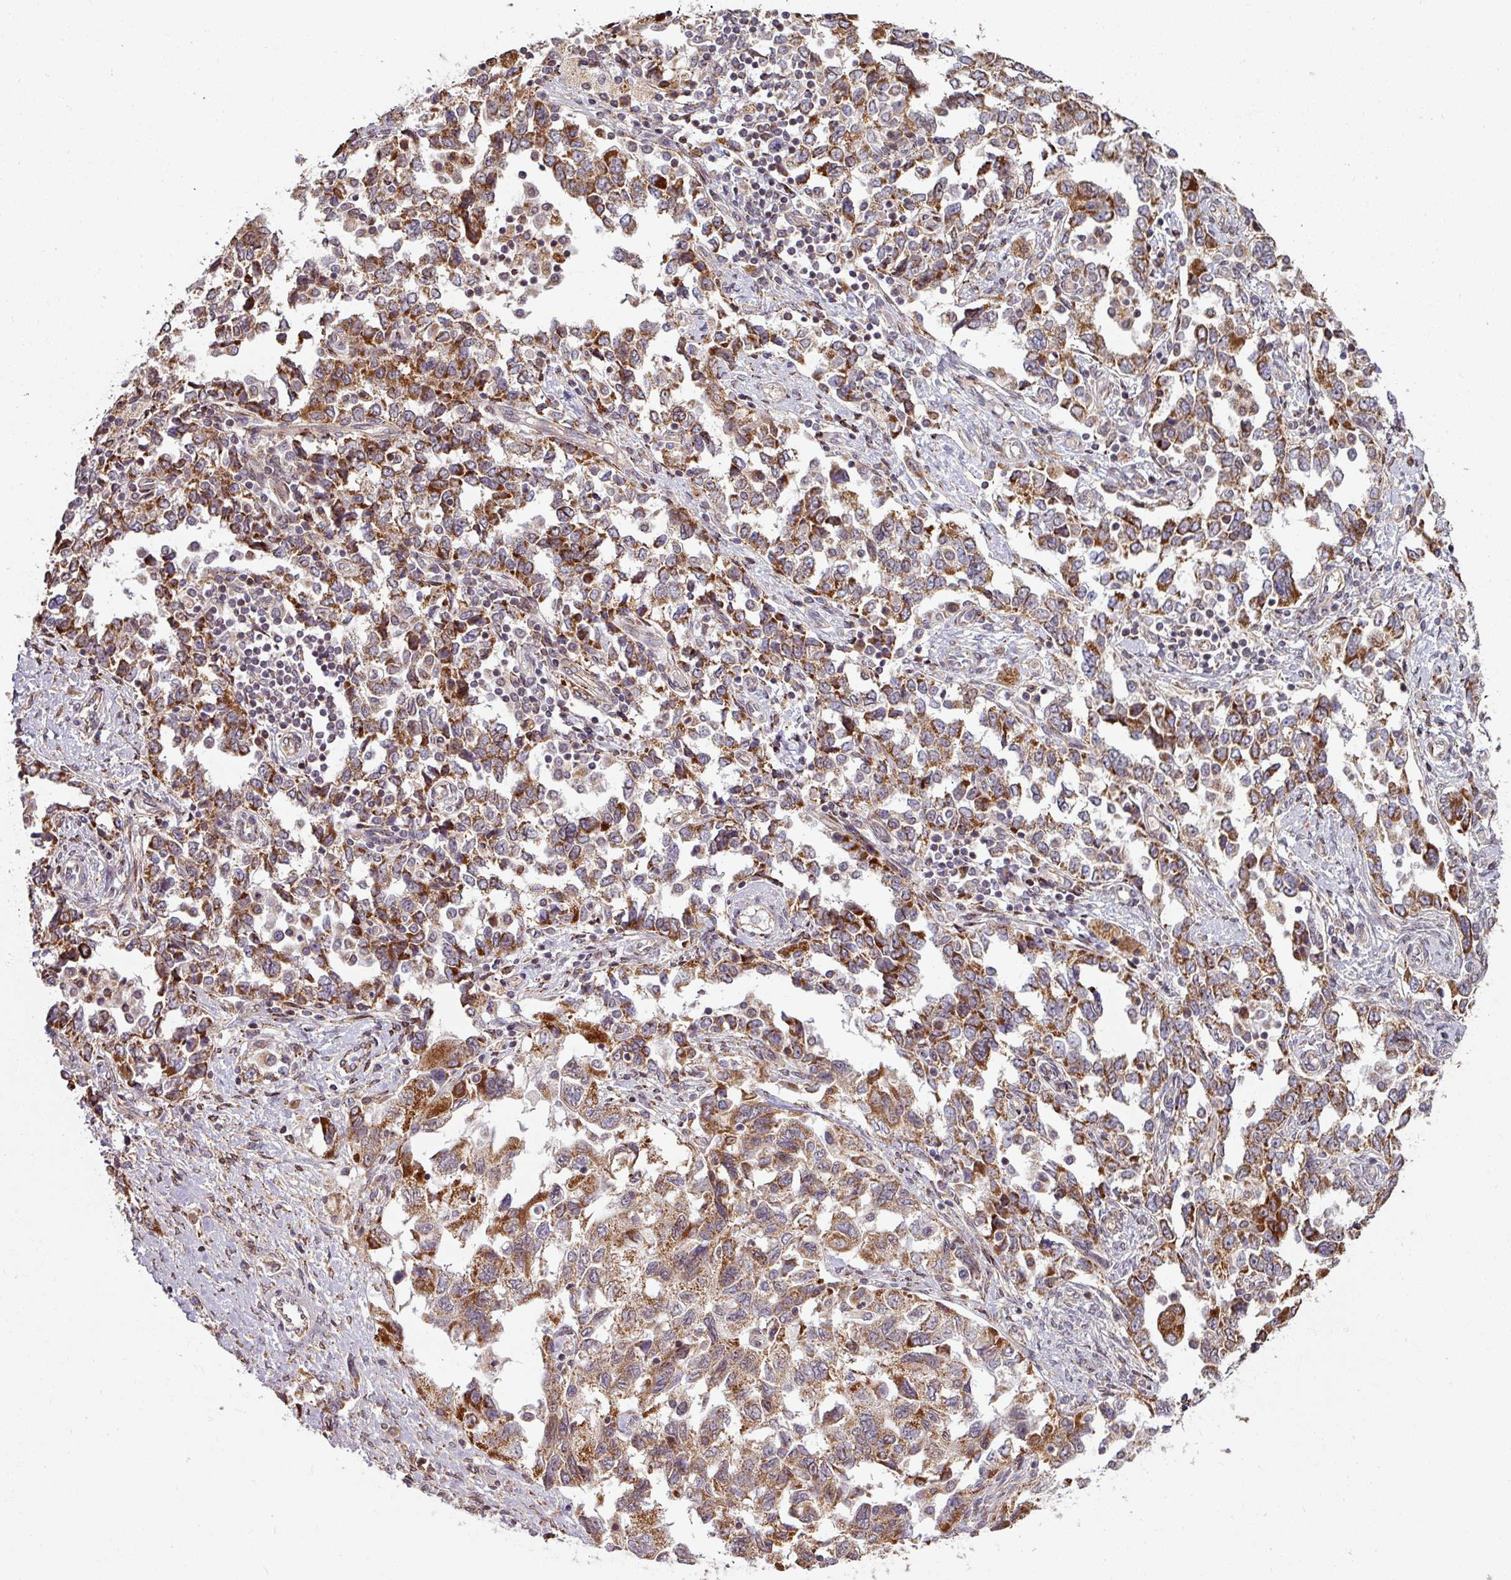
{"staining": {"intensity": "strong", "quantity": ">75%", "location": "cytoplasmic/membranous"}, "tissue": "ovarian cancer", "cell_type": "Tumor cells", "image_type": "cancer", "snomed": [{"axis": "morphology", "description": "Carcinoma, NOS"}, {"axis": "morphology", "description": "Cystadenocarcinoma, serous, NOS"}, {"axis": "topography", "description": "Ovary"}], "caption": "Ovarian serous cystadenocarcinoma tissue demonstrates strong cytoplasmic/membranous positivity in approximately >75% of tumor cells", "gene": "MAGT1", "patient": {"sex": "female", "age": 69}}